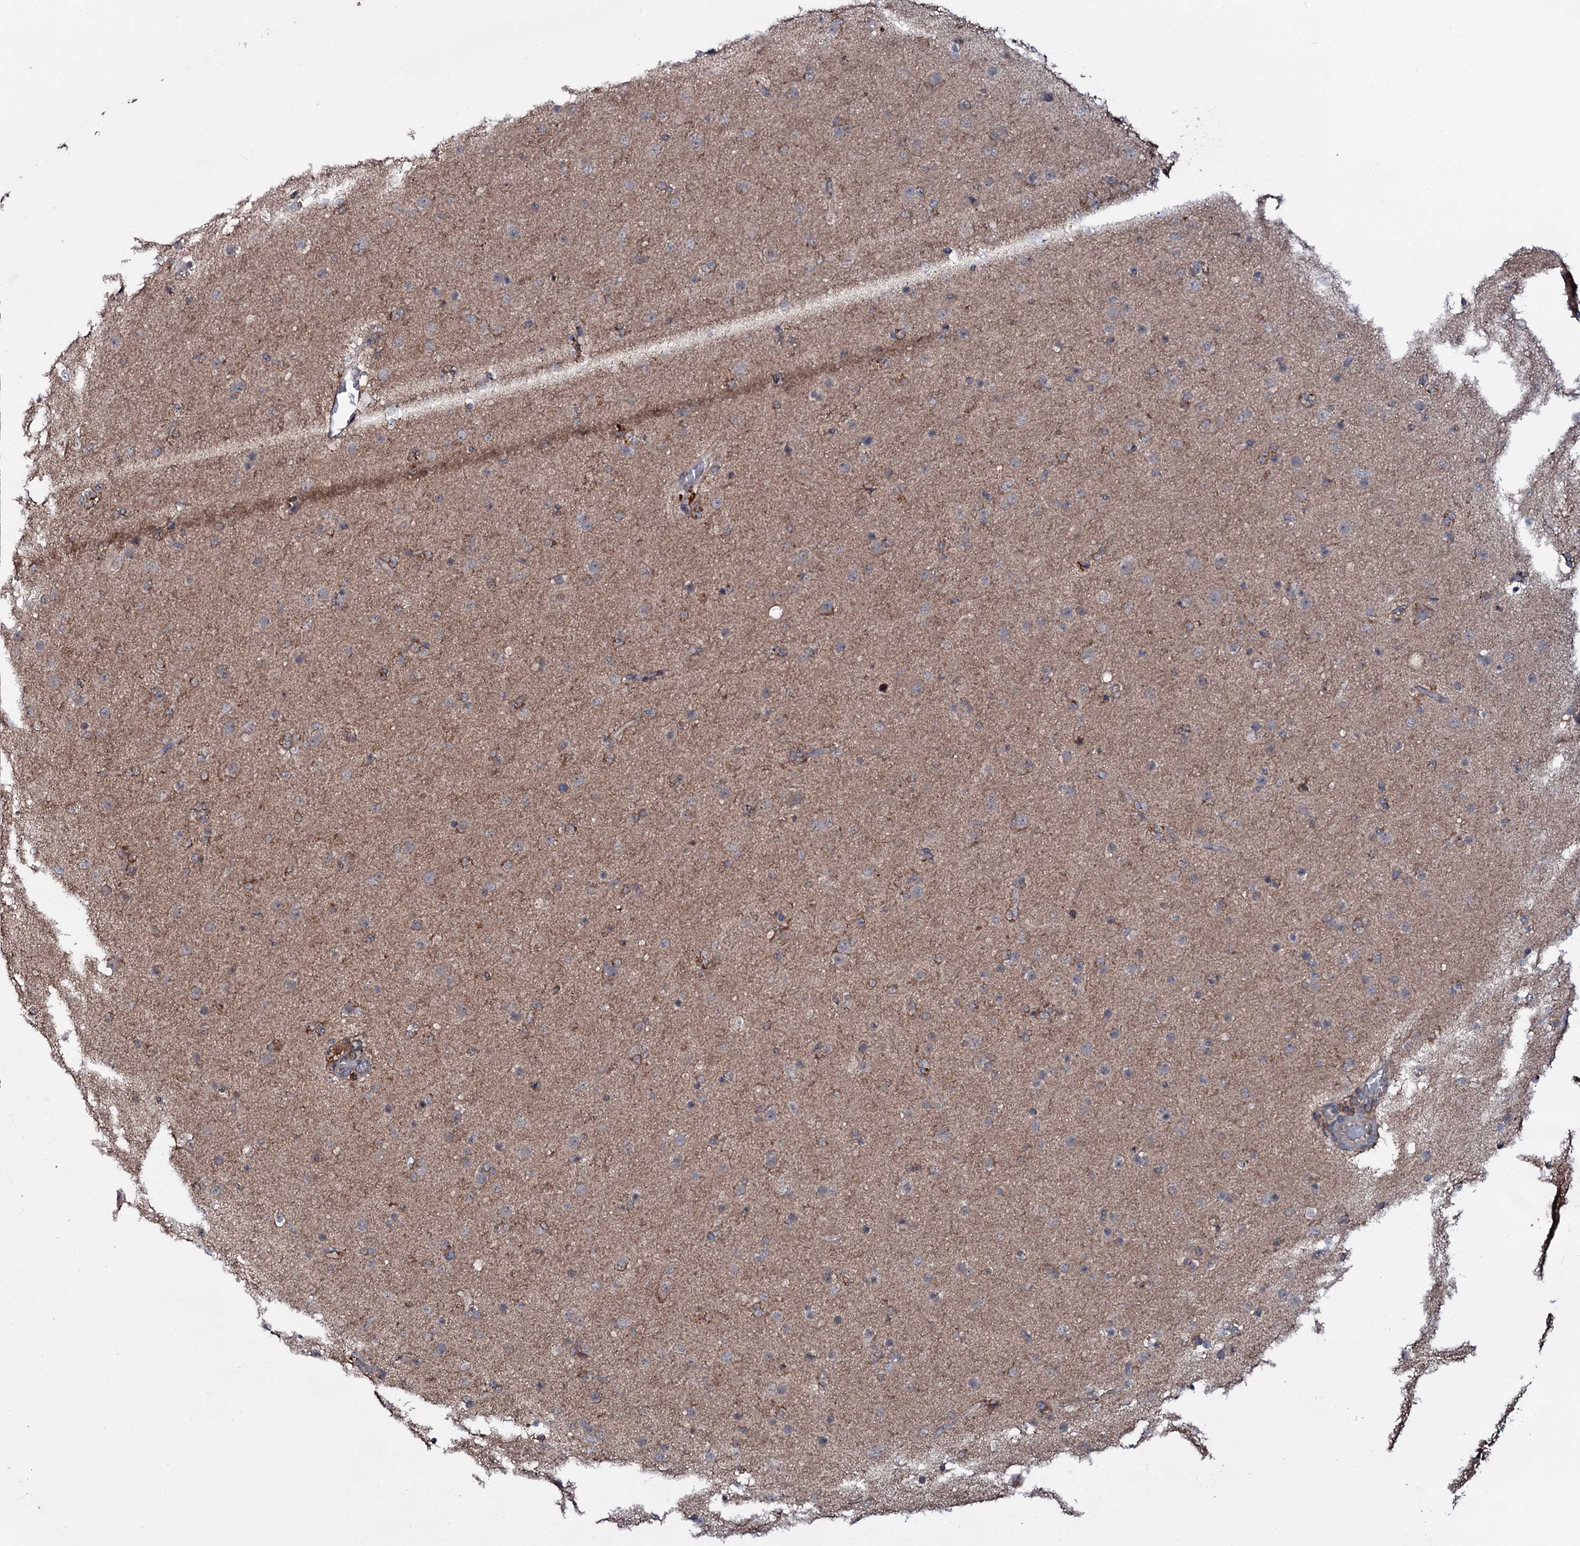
{"staining": {"intensity": "negative", "quantity": "none", "location": "none"}, "tissue": "glioma", "cell_type": "Tumor cells", "image_type": "cancer", "snomed": [{"axis": "morphology", "description": "Glioma, malignant, Low grade"}, {"axis": "topography", "description": "Brain"}], "caption": "Immunohistochemistry (IHC) image of human glioma stained for a protein (brown), which displays no expression in tumor cells. (IHC, brightfield microscopy, high magnification).", "gene": "COG6", "patient": {"sex": "male", "age": 65}}